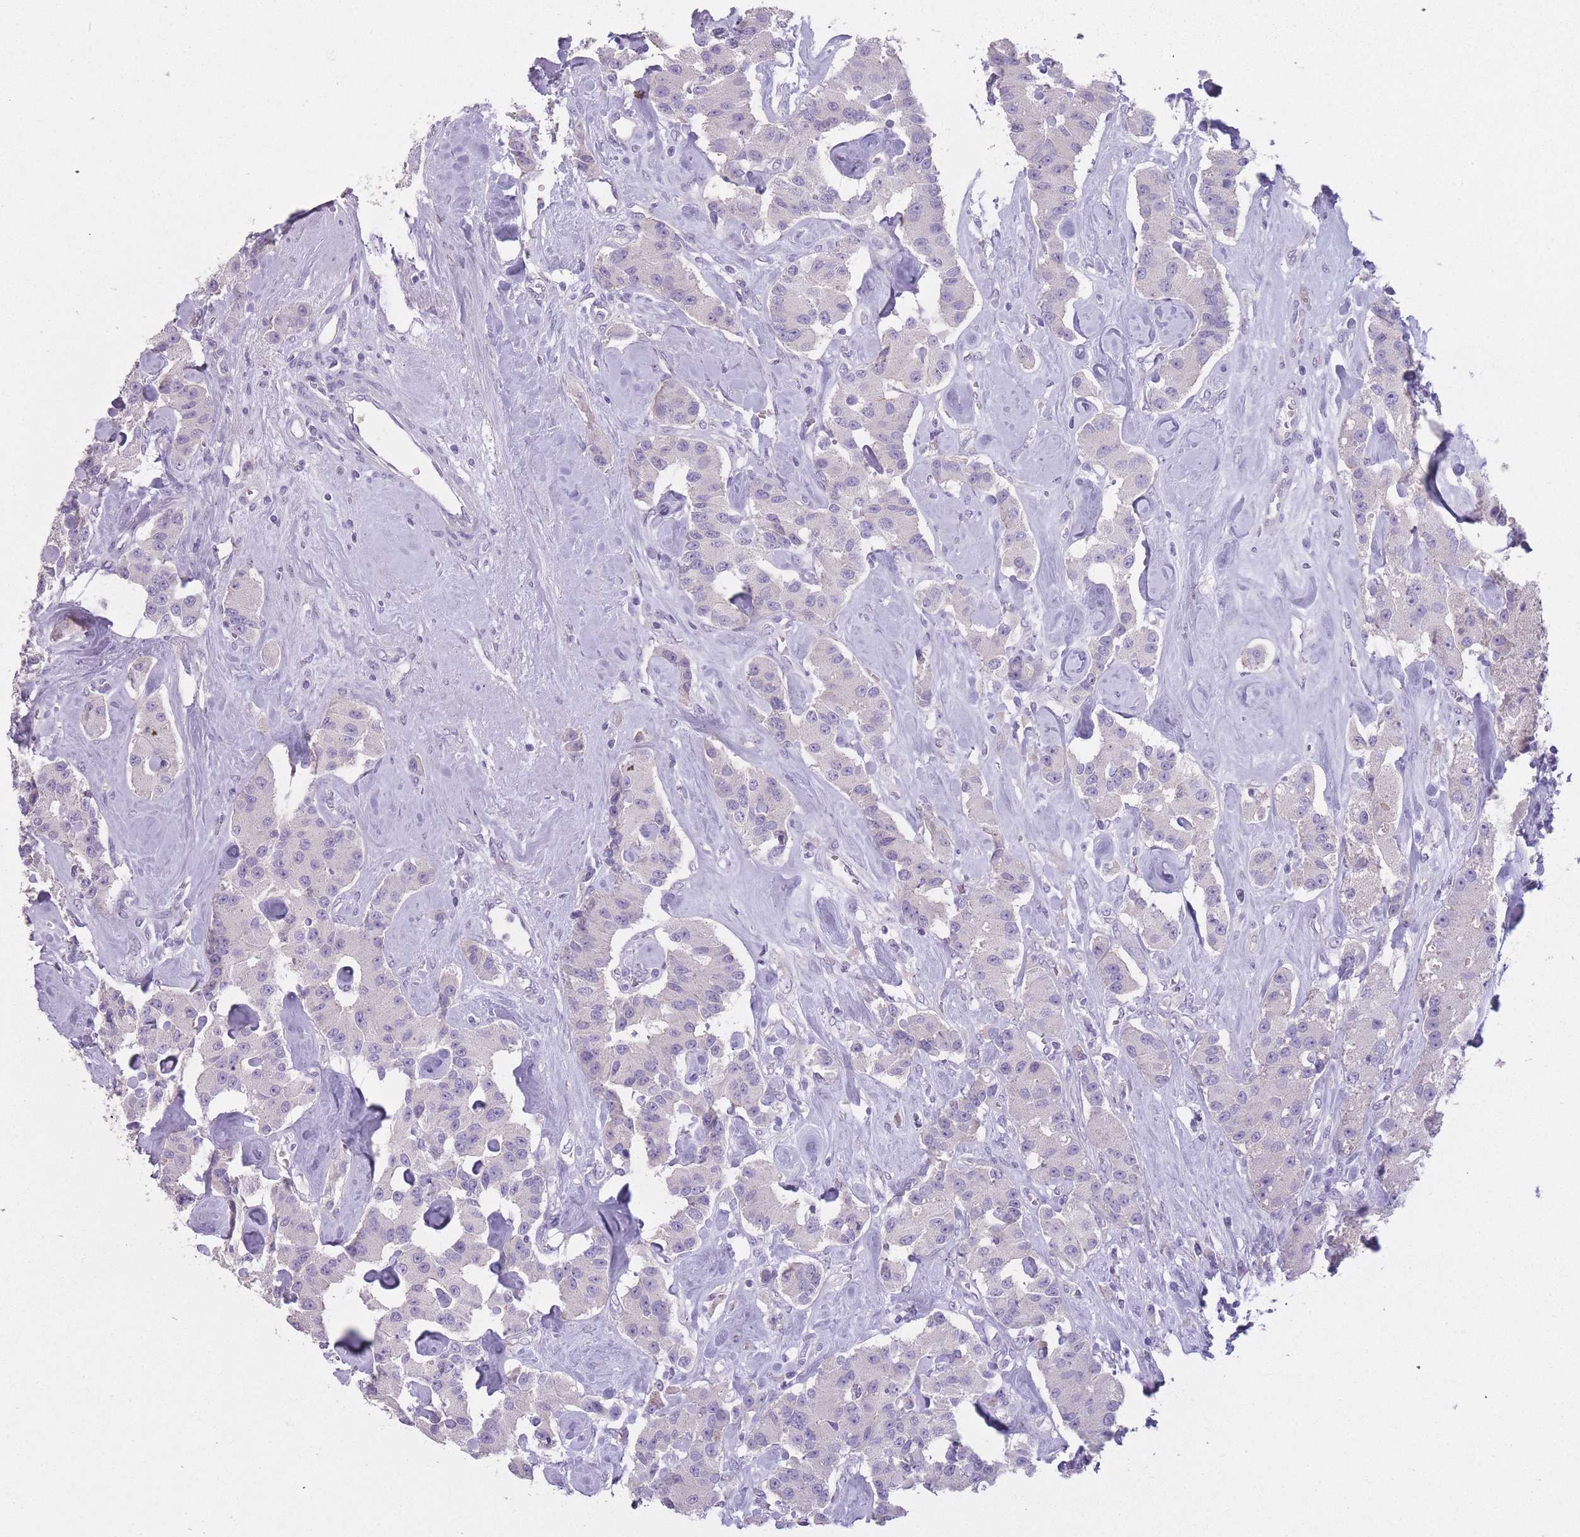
{"staining": {"intensity": "negative", "quantity": "none", "location": "none"}, "tissue": "carcinoid", "cell_type": "Tumor cells", "image_type": "cancer", "snomed": [{"axis": "morphology", "description": "Carcinoid, malignant, NOS"}, {"axis": "topography", "description": "Pancreas"}], "caption": "DAB immunohistochemical staining of human malignant carcinoid exhibits no significant staining in tumor cells. (DAB (3,3'-diaminobenzidine) IHC, high magnification).", "gene": "DCANP1", "patient": {"sex": "male", "age": 41}}